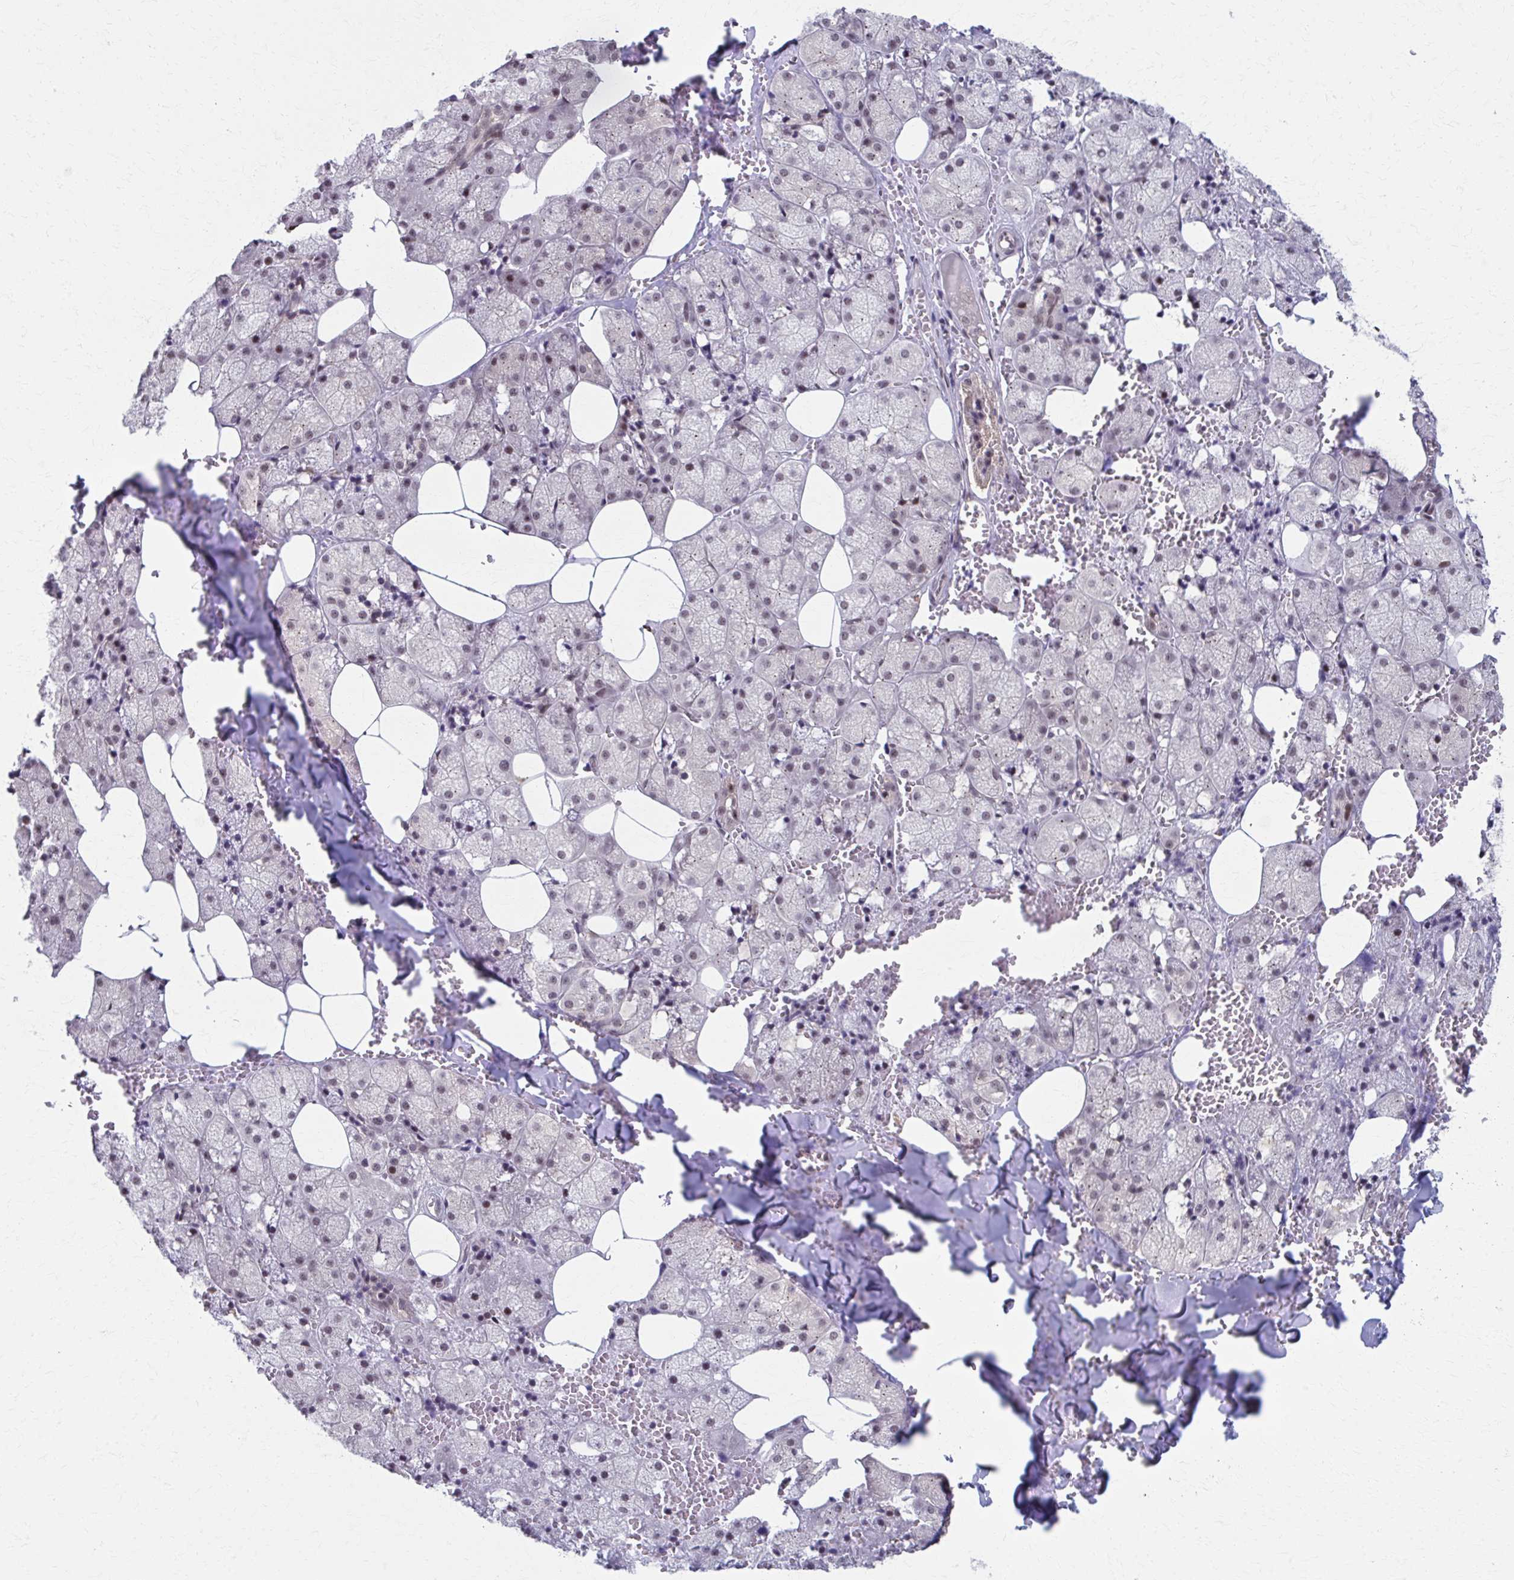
{"staining": {"intensity": "moderate", "quantity": "25%-75%", "location": "cytoplasmic/membranous,nuclear"}, "tissue": "salivary gland", "cell_type": "Glandular cells", "image_type": "normal", "snomed": [{"axis": "morphology", "description": "Normal tissue, NOS"}, {"axis": "topography", "description": "Salivary gland"}, {"axis": "topography", "description": "Peripheral nerve tissue"}], "caption": "This is a histology image of IHC staining of unremarkable salivary gland, which shows moderate staining in the cytoplasmic/membranous,nuclear of glandular cells.", "gene": "SETBP1", "patient": {"sex": "male", "age": 38}}